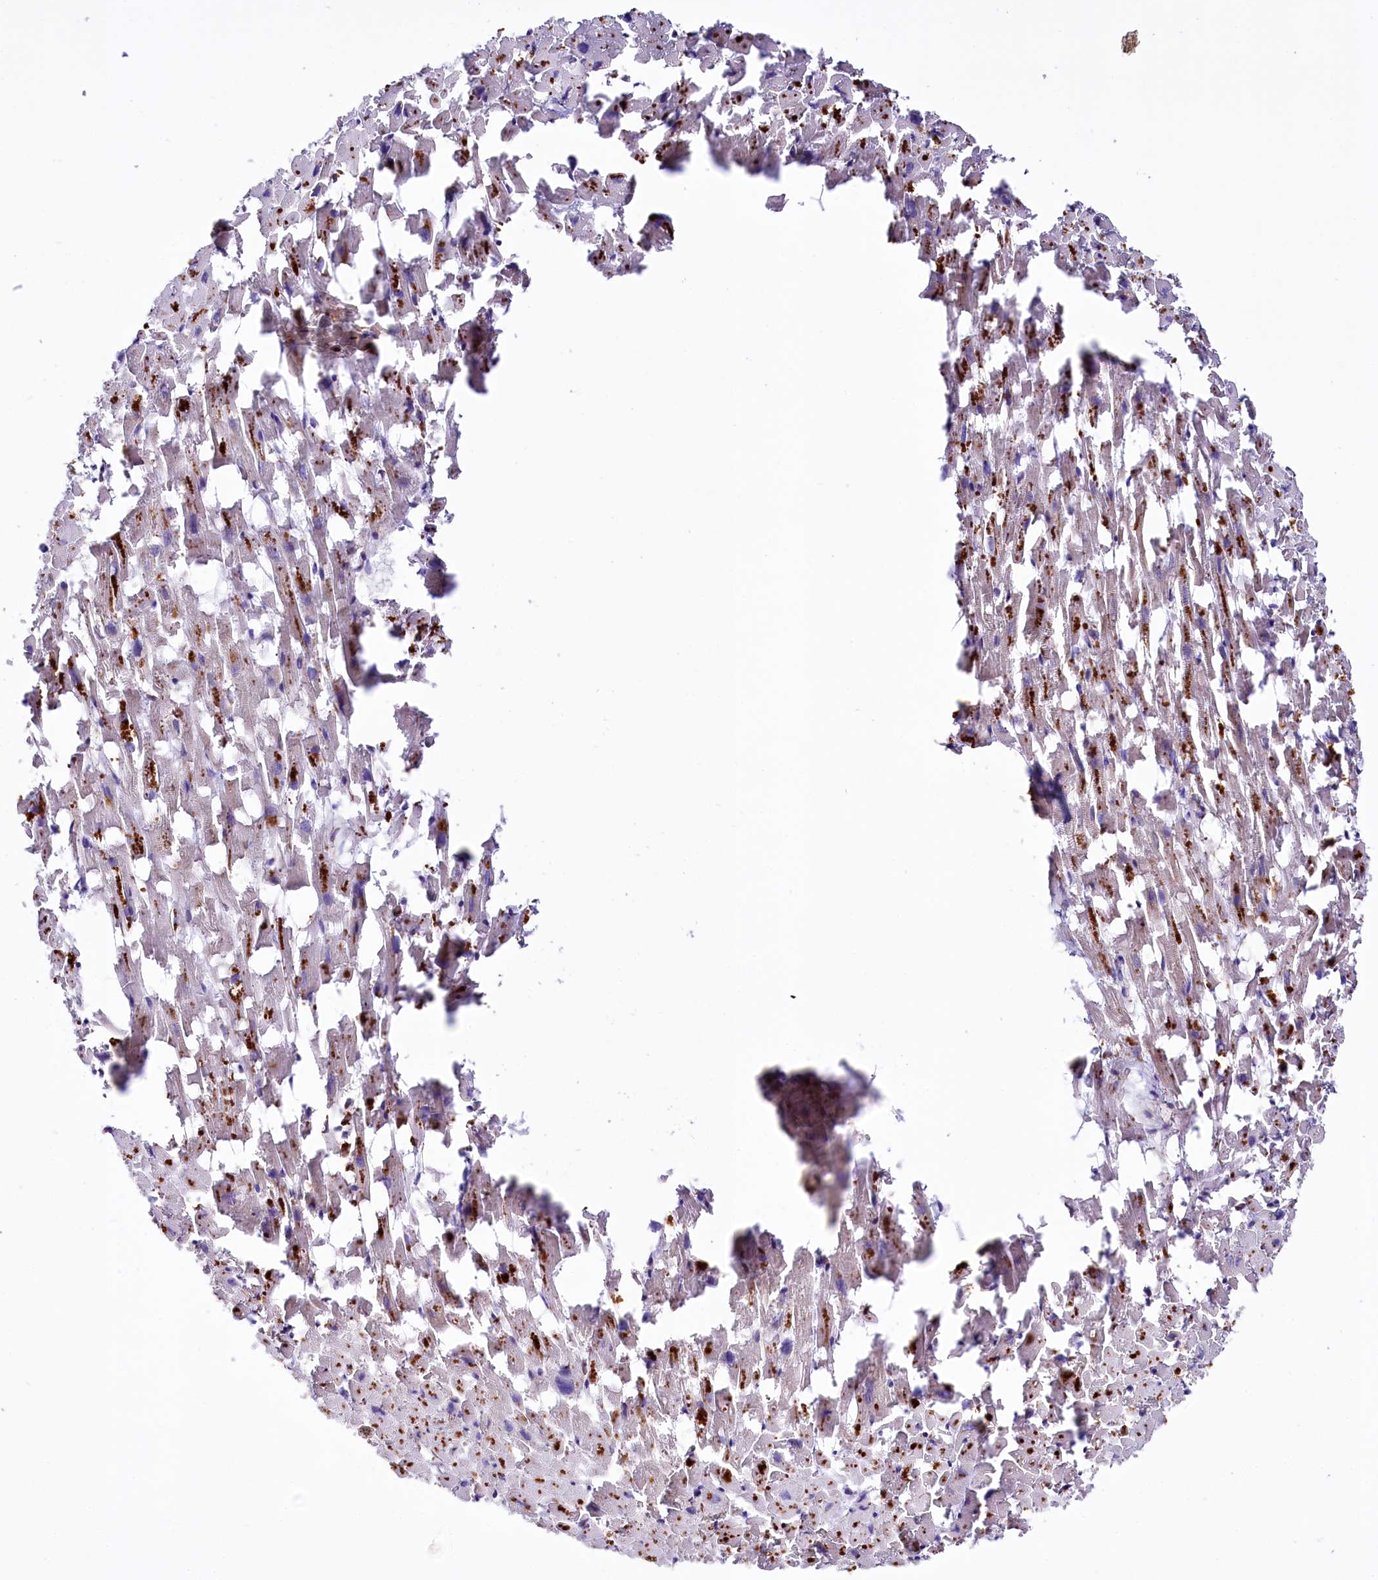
{"staining": {"intensity": "weak", "quantity": "25%-75%", "location": "cytoplasmic/membranous"}, "tissue": "heart muscle", "cell_type": "Cardiomyocytes", "image_type": "normal", "snomed": [{"axis": "morphology", "description": "Normal tissue, NOS"}, {"axis": "topography", "description": "Heart"}], "caption": "This image displays immunohistochemistry staining of benign human heart muscle, with low weak cytoplasmic/membranous staining in approximately 25%-75% of cardiomyocytes.", "gene": "TTC12", "patient": {"sex": "female", "age": 64}}